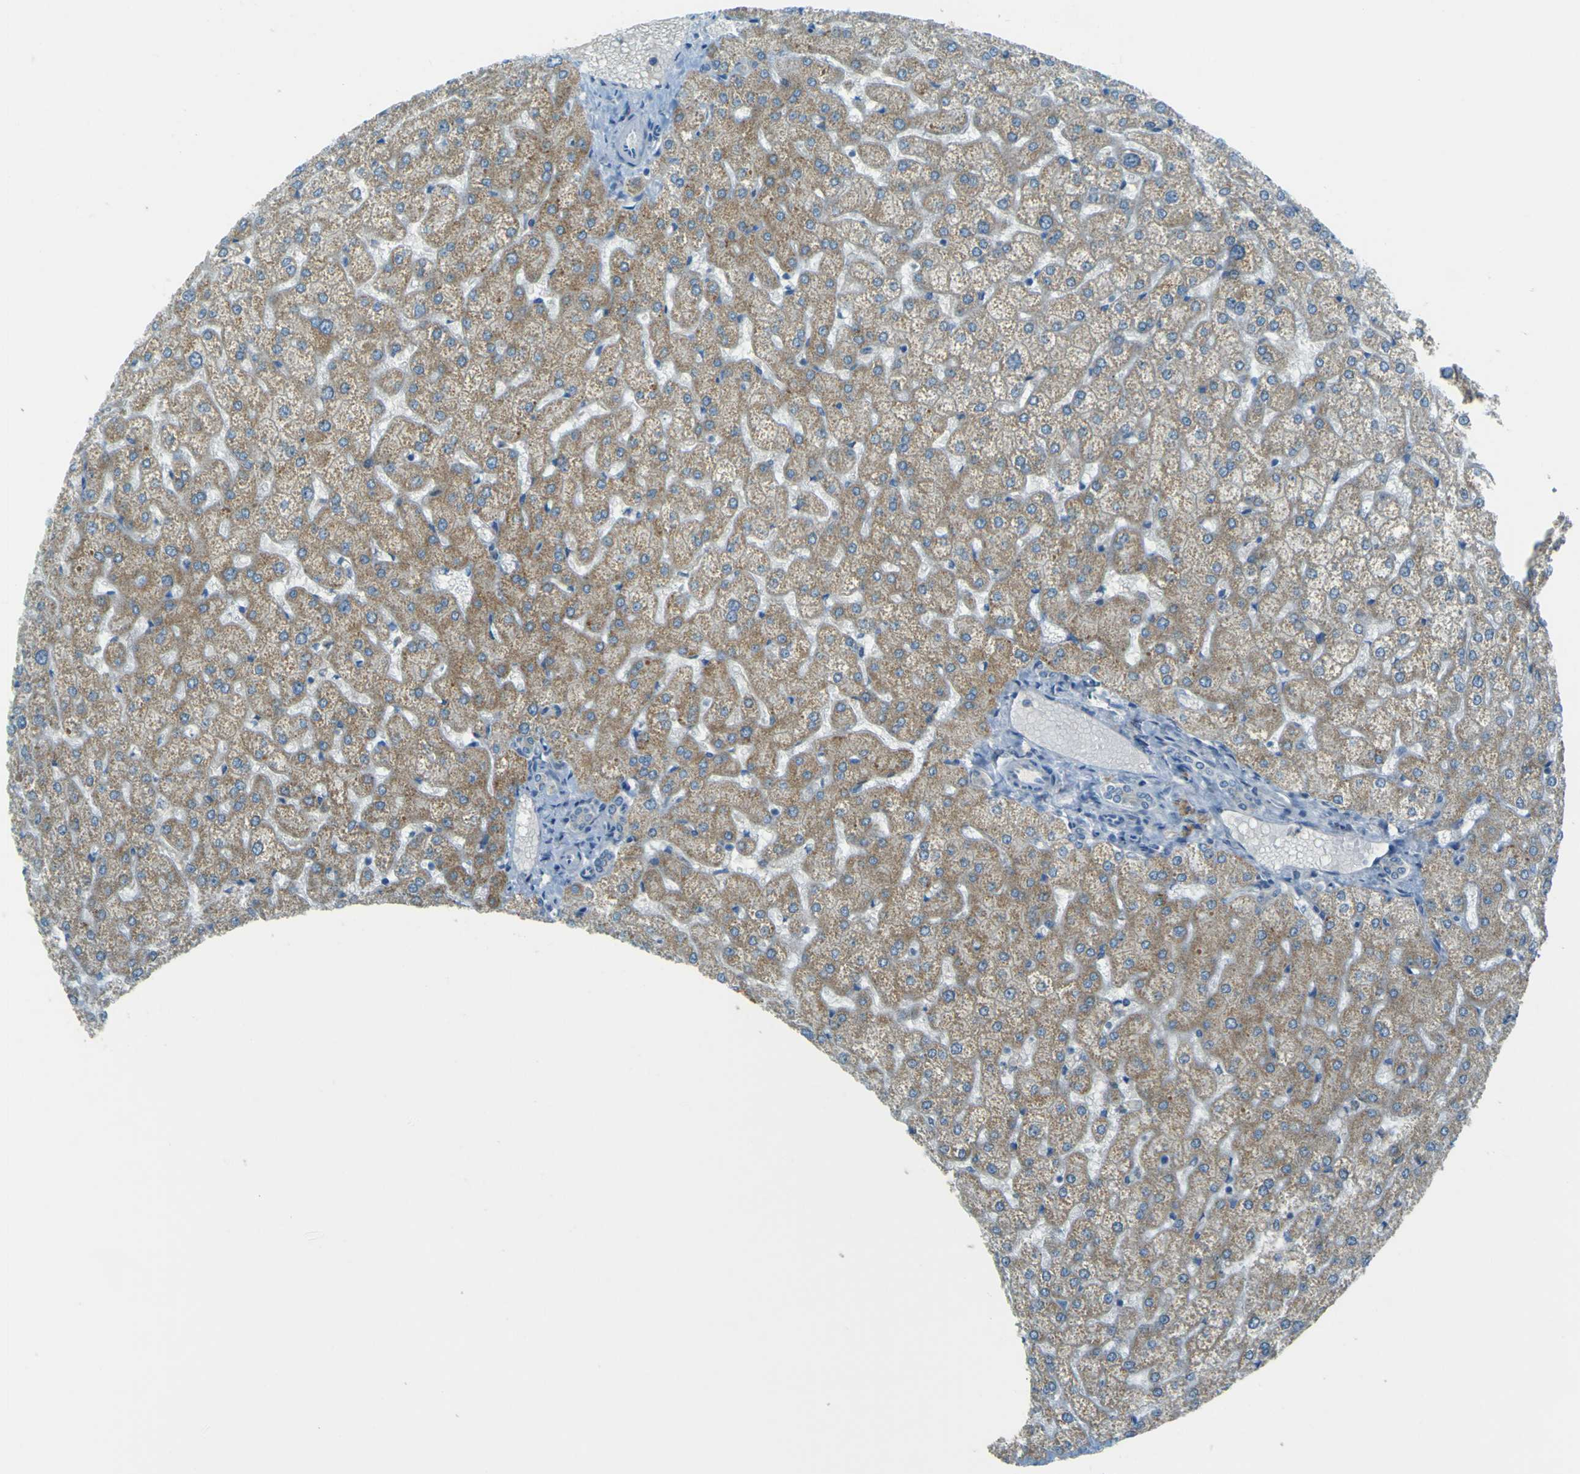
{"staining": {"intensity": "negative", "quantity": "none", "location": "none"}, "tissue": "liver", "cell_type": "Cholangiocytes", "image_type": "normal", "snomed": [{"axis": "morphology", "description": "Normal tissue, NOS"}, {"axis": "topography", "description": "Liver"}], "caption": "Cholangiocytes show no significant protein staining in normal liver.", "gene": "FKTN", "patient": {"sex": "female", "age": 32}}